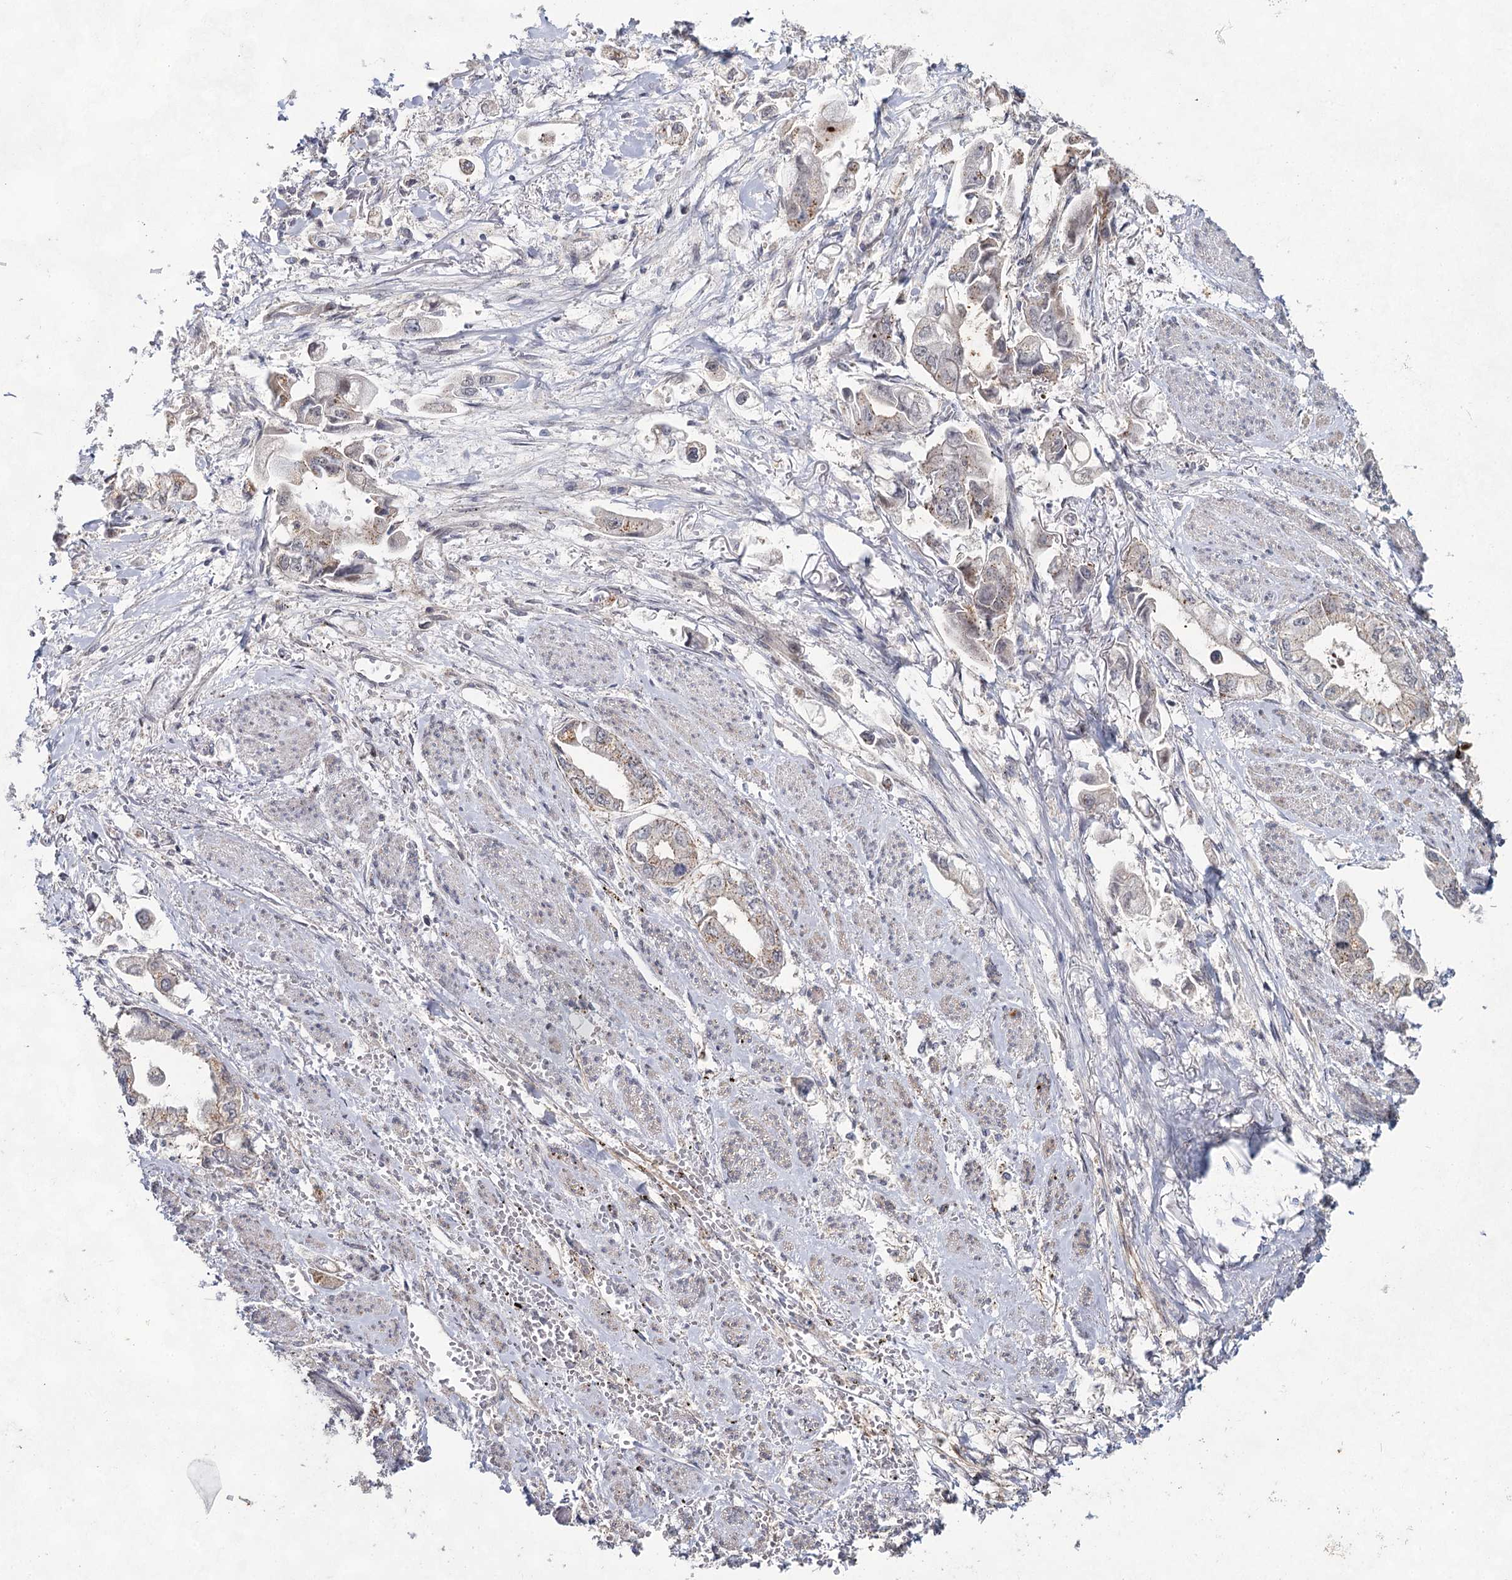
{"staining": {"intensity": "weak", "quantity": "25%-75%", "location": "cytoplasmic/membranous"}, "tissue": "stomach cancer", "cell_type": "Tumor cells", "image_type": "cancer", "snomed": [{"axis": "morphology", "description": "Adenocarcinoma, NOS"}, {"axis": "topography", "description": "Stomach"}], "caption": "Adenocarcinoma (stomach) stained with DAB (3,3'-diaminobenzidine) immunohistochemistry shows low levels of weak cytoplasmic/membranous positivity in approximately 25%-75% of tumor cells.", "gene": "ATL2", "patient": {"sex": "male", "age": 62}}